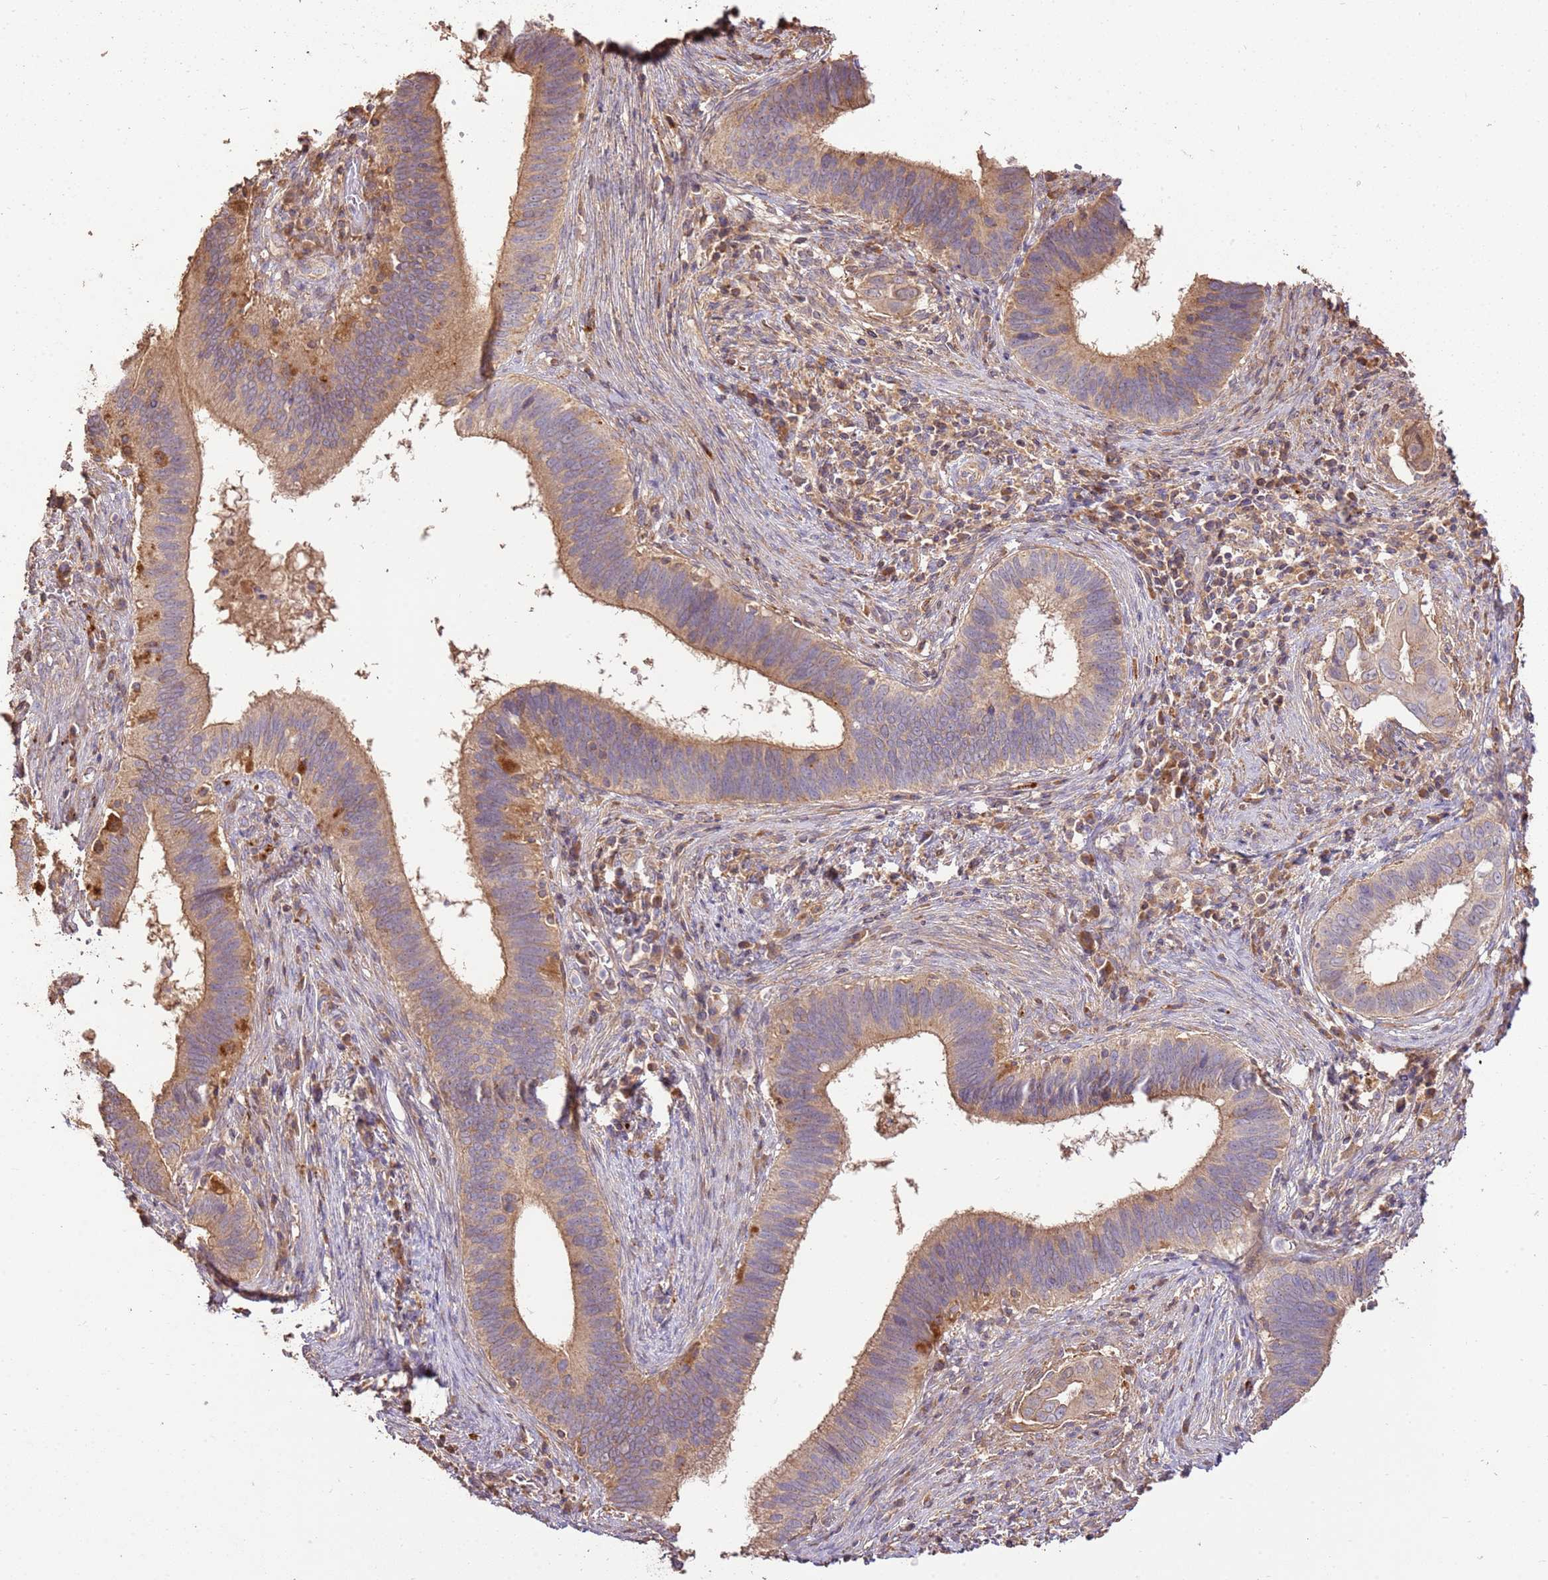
{"staining": {"intensity": "moderate", "quantity": ">75%", "location": "cytoplasmic/membranous"}, "tissue": "cervical cancer", "cell_type": "Tumor cells", "image_type": "cancer", "snomed": [{"axis": "morphology", "description": "Adenocarcinoma, NOS"}, {"axis": "topography", "description": "Cervix"}], "caption": "Human adenocarcinoma (cervical) stained with a protein marker displays moderate staining in tumor cells.", "gene": "CEP55", "patient": {"sex": "female", "age": 42}}